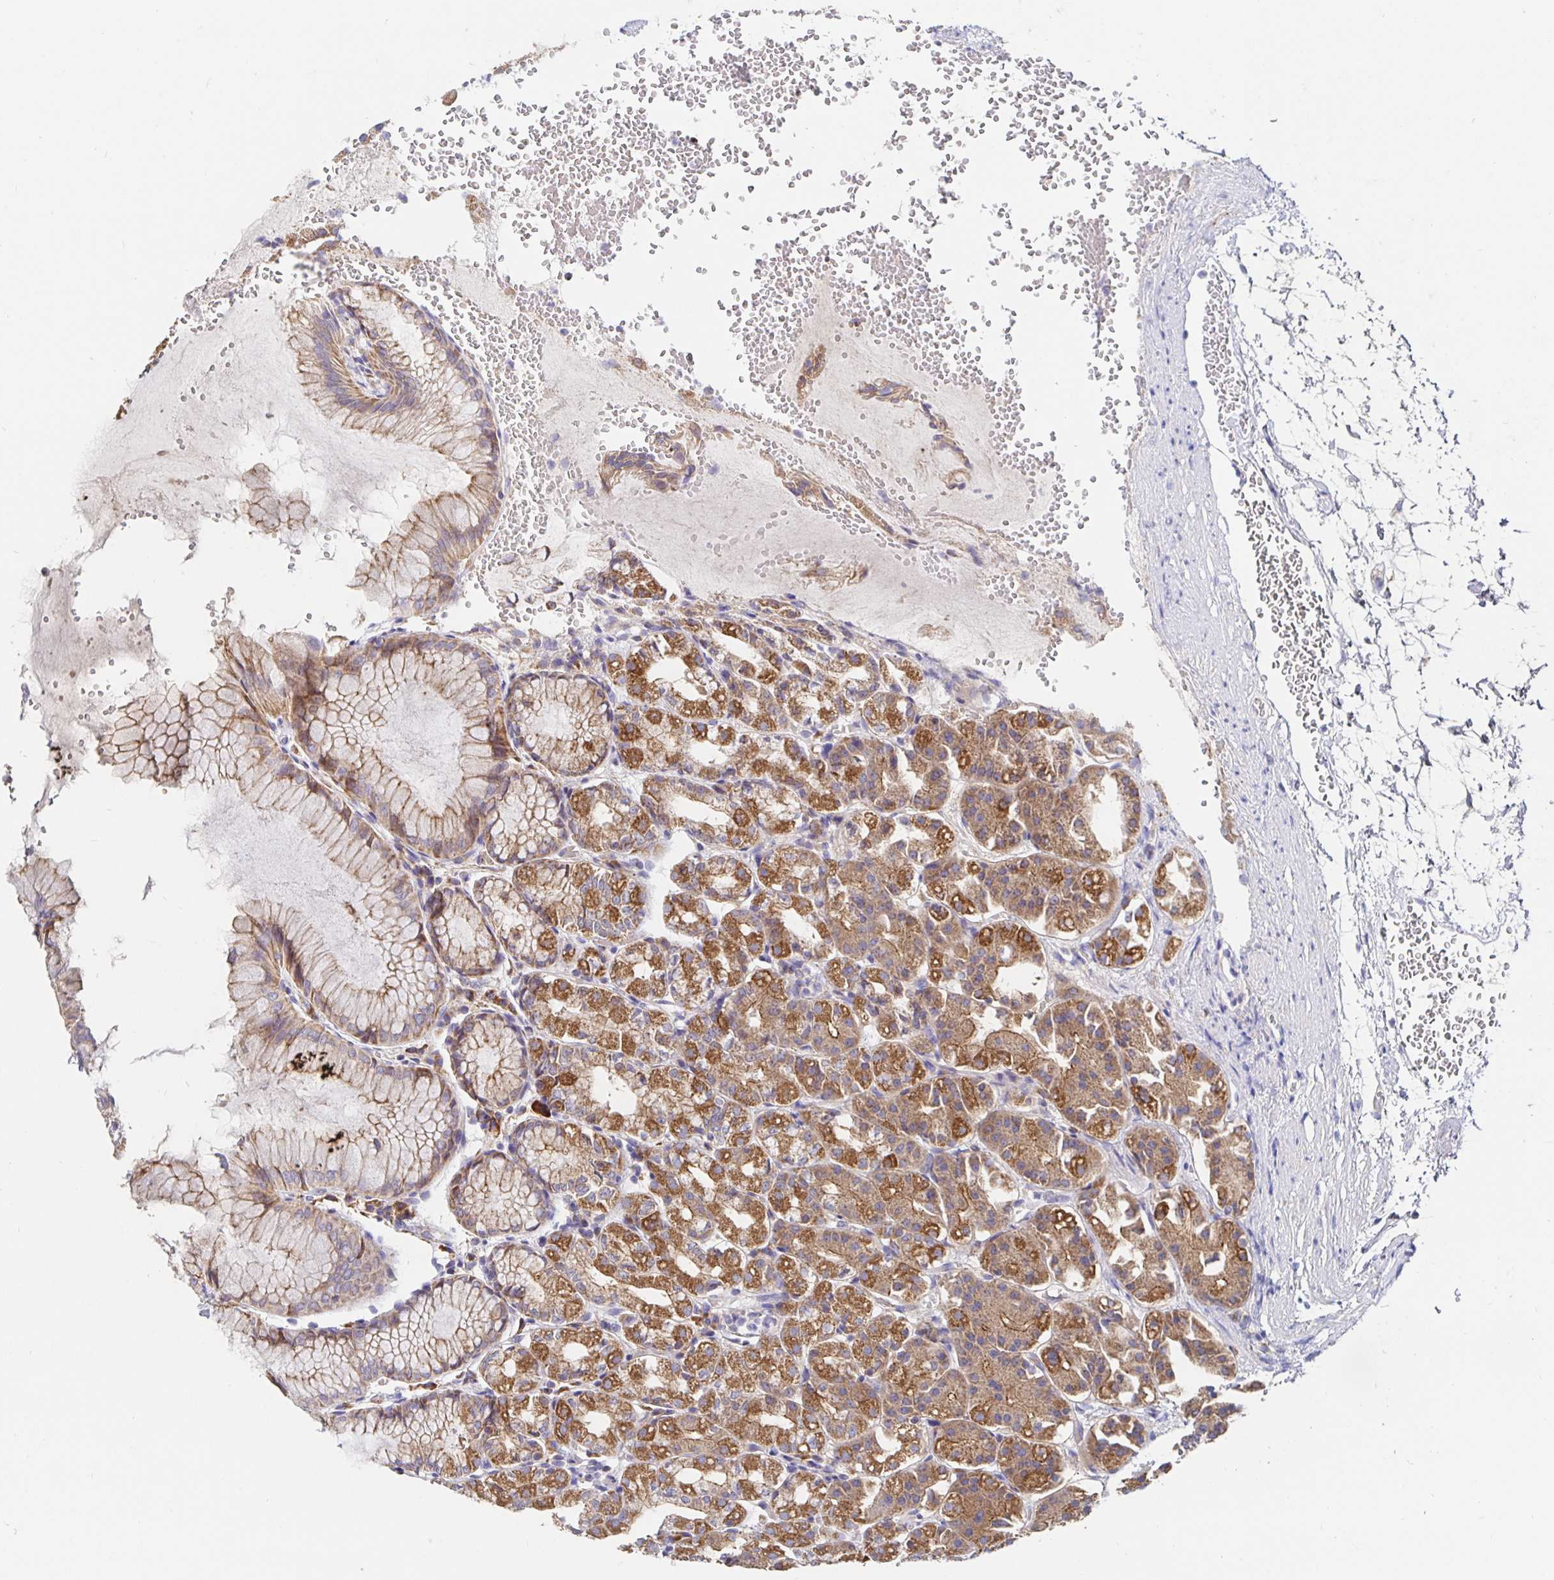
{"staining": {"intensity": "moderate", "quantity": ">75%", "location": "cytoplasmic/membranous"}, "tissue": "stomach", "cell_type": "Glandular cells", "image_type": "normal", "snomed": [{"axis": "morphology", "description": "Normal tissue, NOS"}, {"axis": "topography", "description": "Stomach"}], "caption": "Approximately >75% of glandular cells in normal stomach exhibit moderate cytoplasmic/membranous protein staining as visualized by brown immunohistochemical staining.", "gene": "PRDX3", "patient": {"sex": "female", "age": 57}}